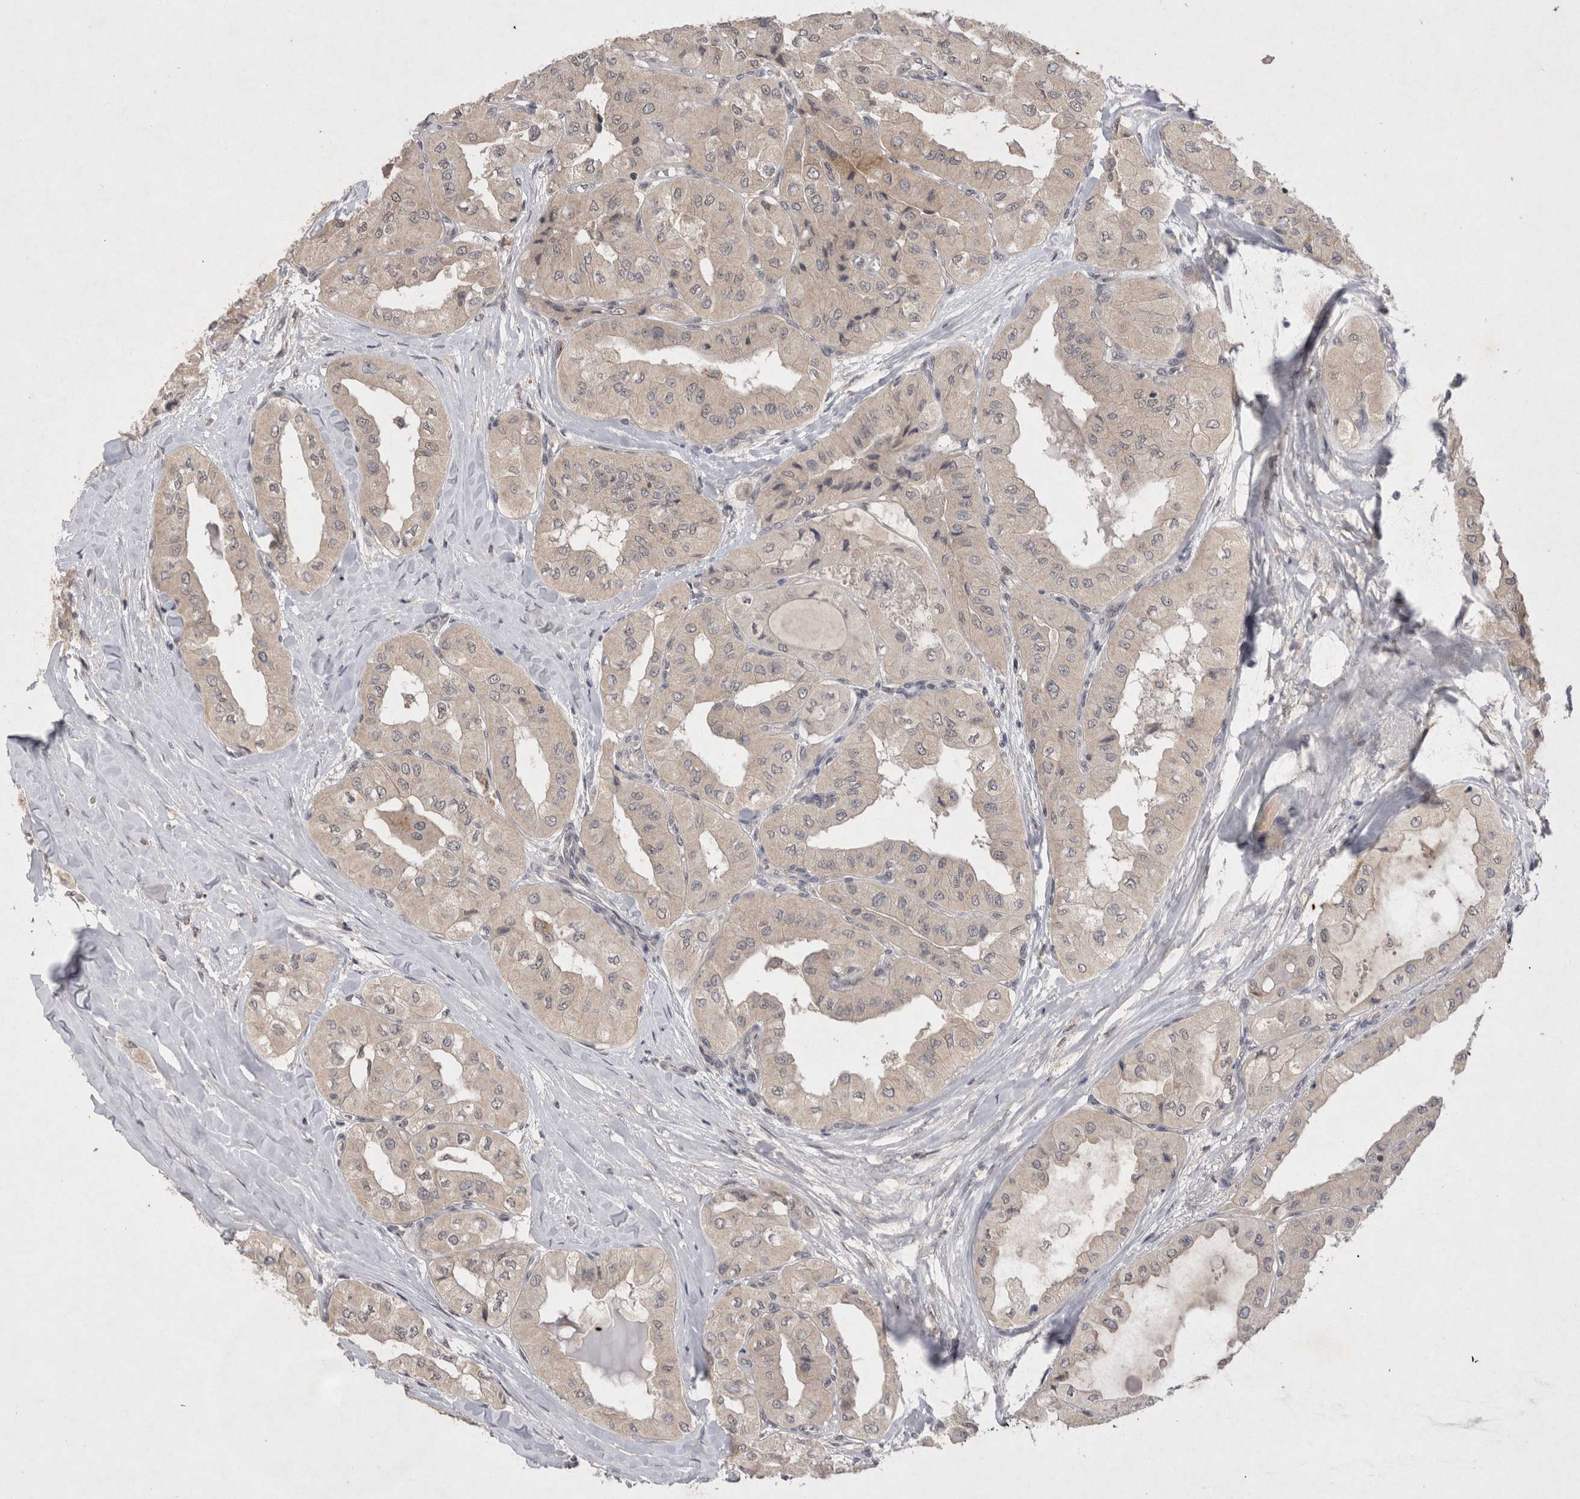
{"staining": {"intensity": "weak", "quantity": "<25%", "location": "cytoplasmic/membranous"}, "tissue": "thyroid cancer", "cell_type": "Tumor cells", "image_type": "cancer", "snomed": [{"axis": "morphology", "description": "Papillary adenocarcinoma, NOS"}, {"axis": "topography", "description": "Thyroid gland"}], "caption": "This is a photomicrograph of immunohistochemistry (IHC) staining of thyroid cancer (papillary adenocarcinoma), which shows no staining in tumor cells. (DAB (3,3'-diaminobenzidine) IHC with hematoxylin counter stain).", "gene": "RASSF3", "patient": {"sex": "female", "age": 59}}